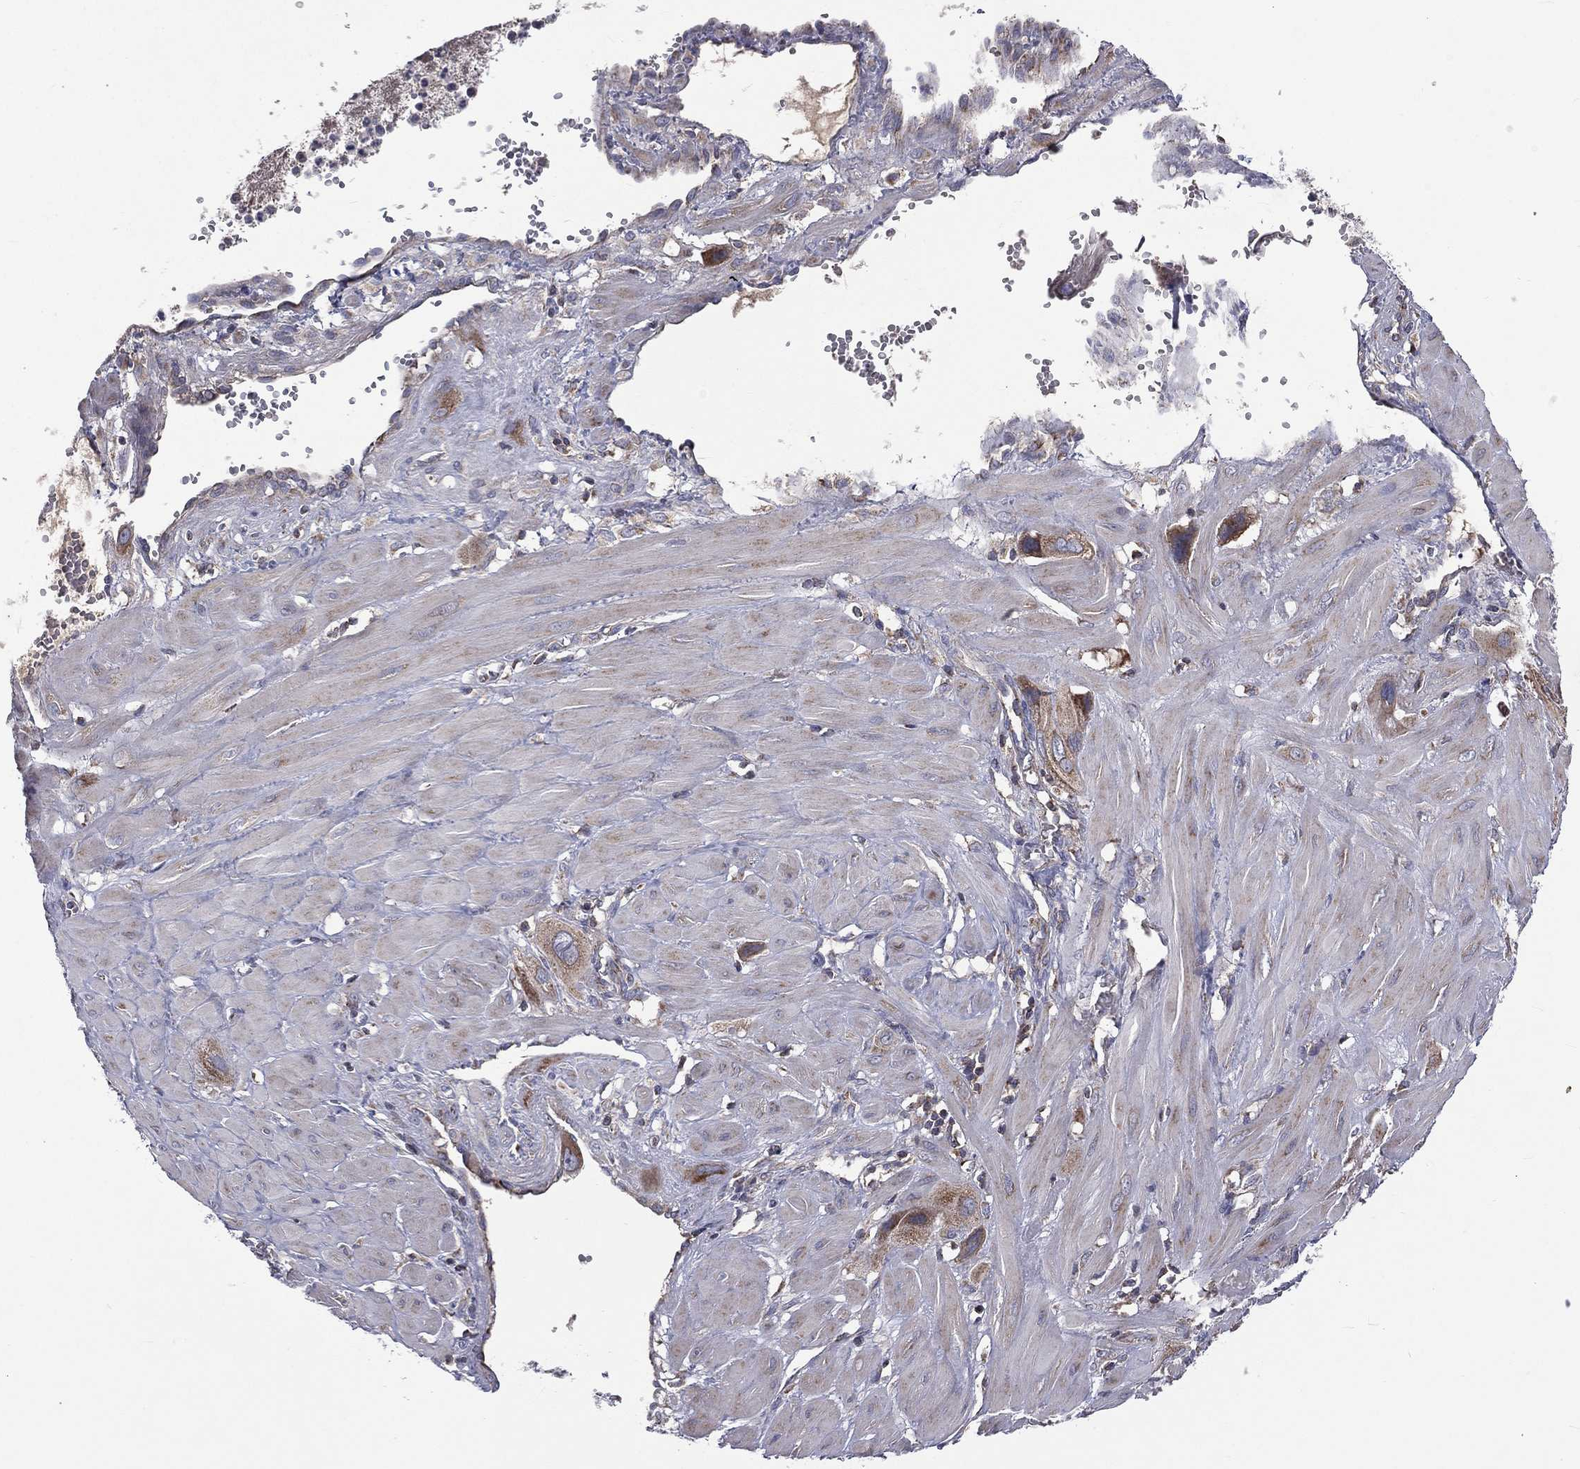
{"staining": {"intensity": "weak", "quantity": ">75%", "location": "cytoplasmic/membranous"}, "tissue": "cervical cancer", "cell_type": "Tumor cells", "image_type": "cancer", "snomed": [{"axis": "morphology", "description": "Squamous cell carcinoma, NOS"}, {"axis": "topography", "description": "Cervix"}], "caption": "About >75% of tumor cells in squamous cell carcinoma (cervical) demonstrate weak cytoplasmic/membranous protein positivity as visualized by brown immunohistochemical staining.", "gene": "GPD1", "patient": {"sex": "female", "age": 34}}